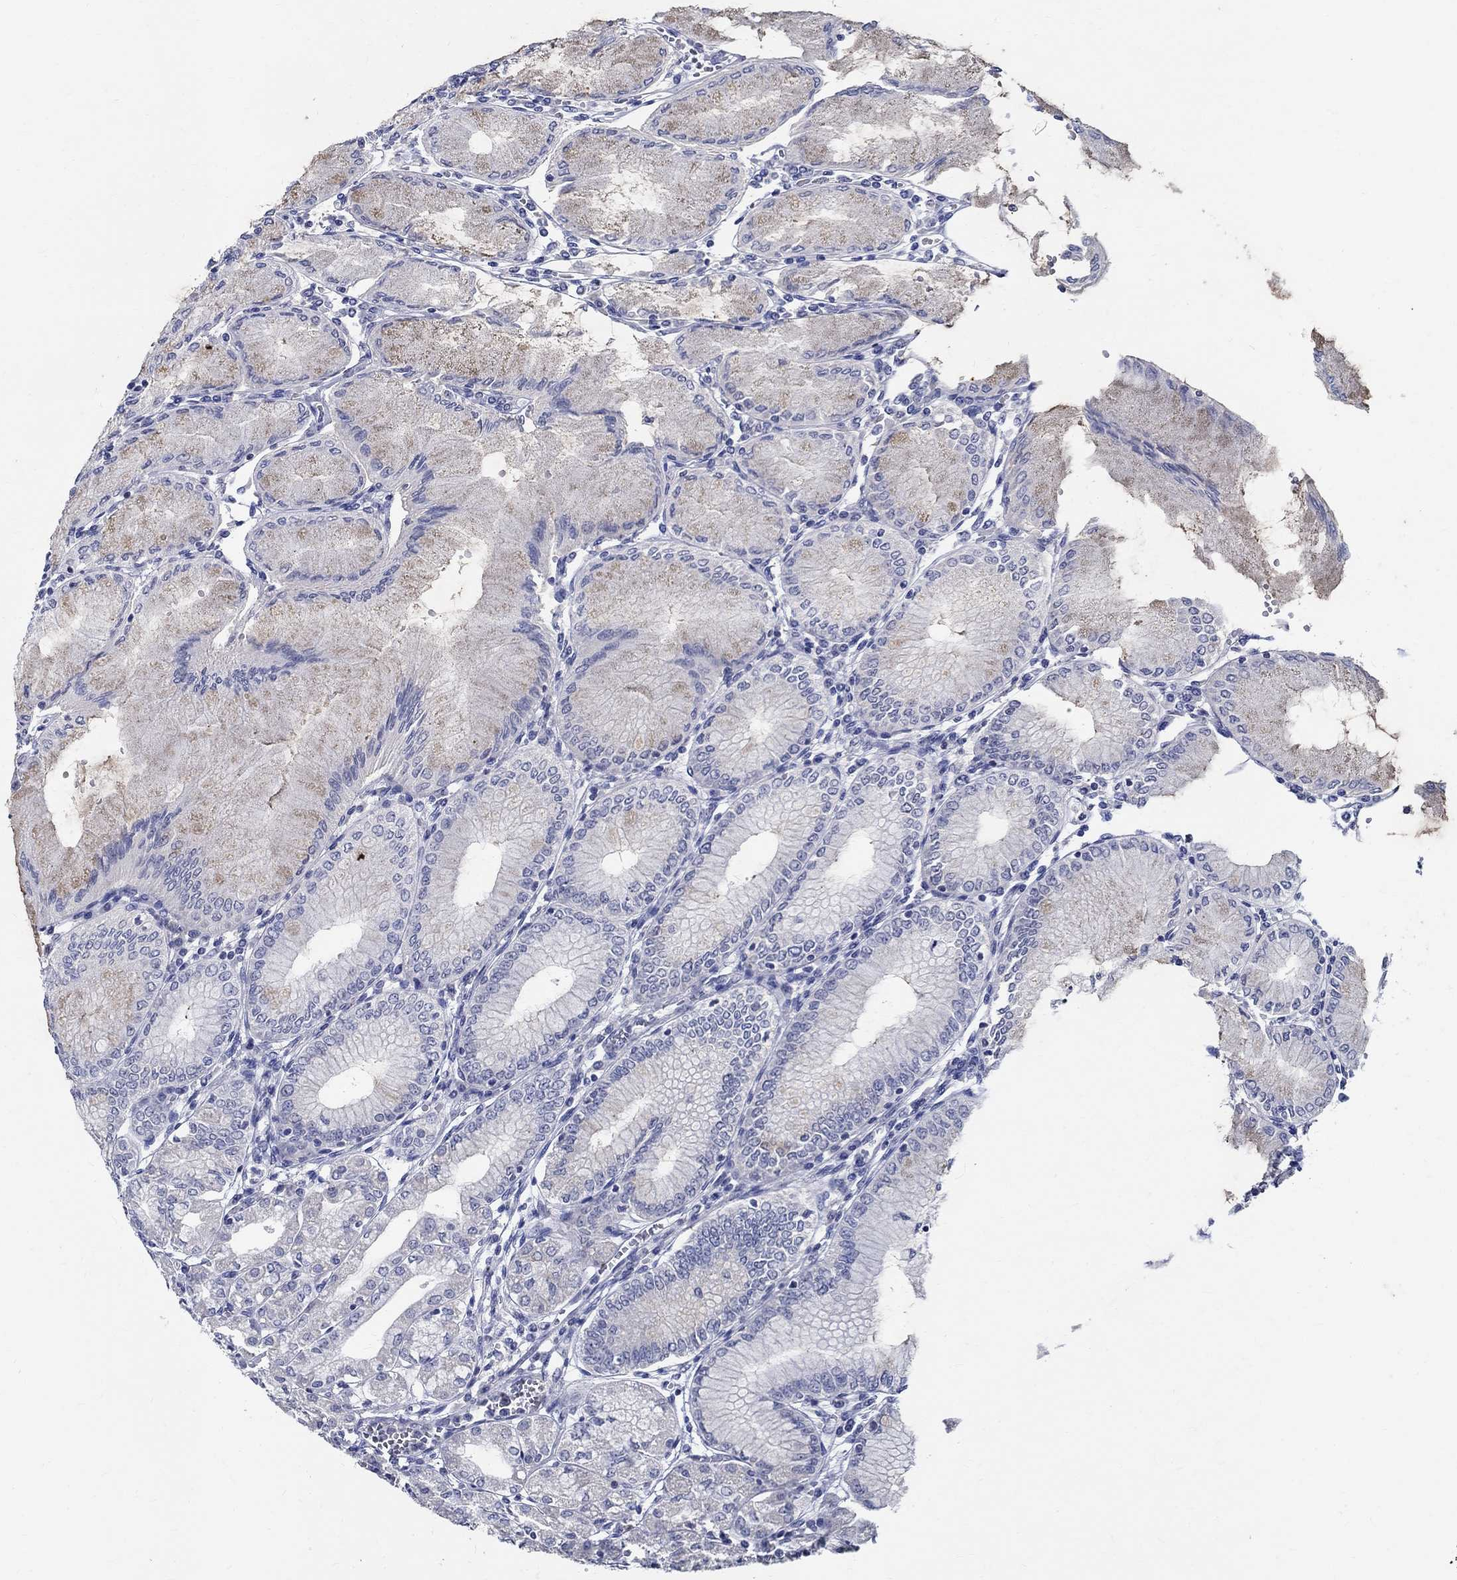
{"staining": {"intensity": "negative", "quantity": "none", "location": "none"}, "tissue": "stomach", "cell_type": "Glandular cells", "image_type": "normal", "snomed": [{"axis": "morphology", "description": "Normal tissue, NOS"}, {"axis": "topography", "description": "Skeletal muscle"}, {"axis": "topography", "description": "Stomach"}], "caption": "High magnification brightfield microscopy of benign stomach stained with DAB (brown) and counterstained with hematoxylin (blue): glandular cells show no significant staining. The staining is performed using DAB brown chromogen with nuclei counter-stained in using hematoxylin.", "gene": "CETN1", "patient": {"sex": "female", "age": 57}}